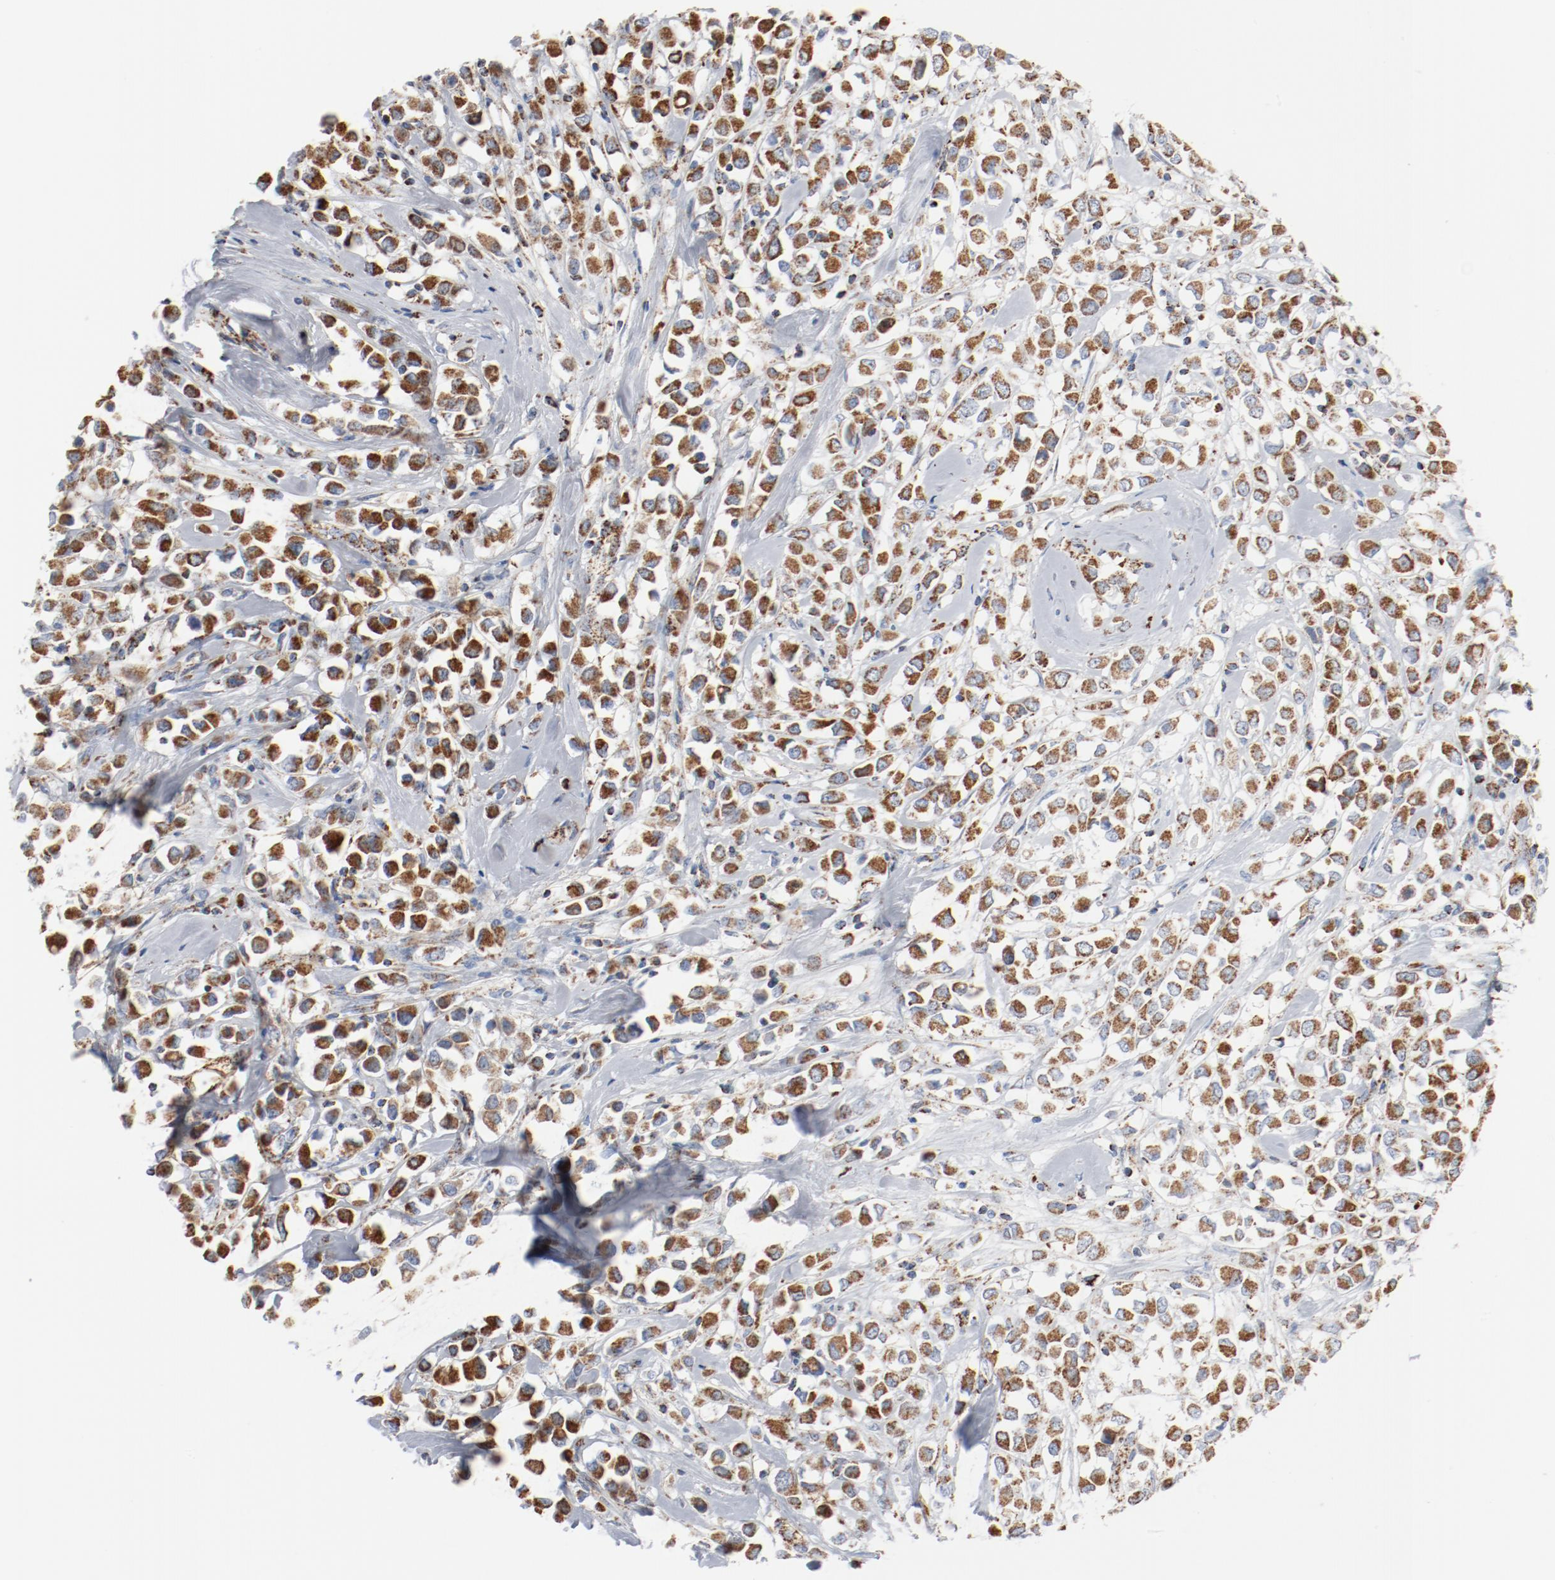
{"staining": {"intensity": "moderate", "quantity": ">75%", "location": "cytoplasmic/membranous"}, "tissue": "breast cancer", "cell_type": "Tumor cells", "image_type": "cancer", "snomed": [{"axis": "morphology", "description": "Duct carcinoma"}, {"axis": "topography", "description": "Breast"}], "caption": "Invasive ductal carcinoma (breast) stained for a protein displays moderate cytoplasmic/membranous positivity in tumor cells. (brown staining indicates protein expression, while blue staining denotes nuclei).", "gene": "NDUFB8", "patient": {"sex": "female", "age": 61}}